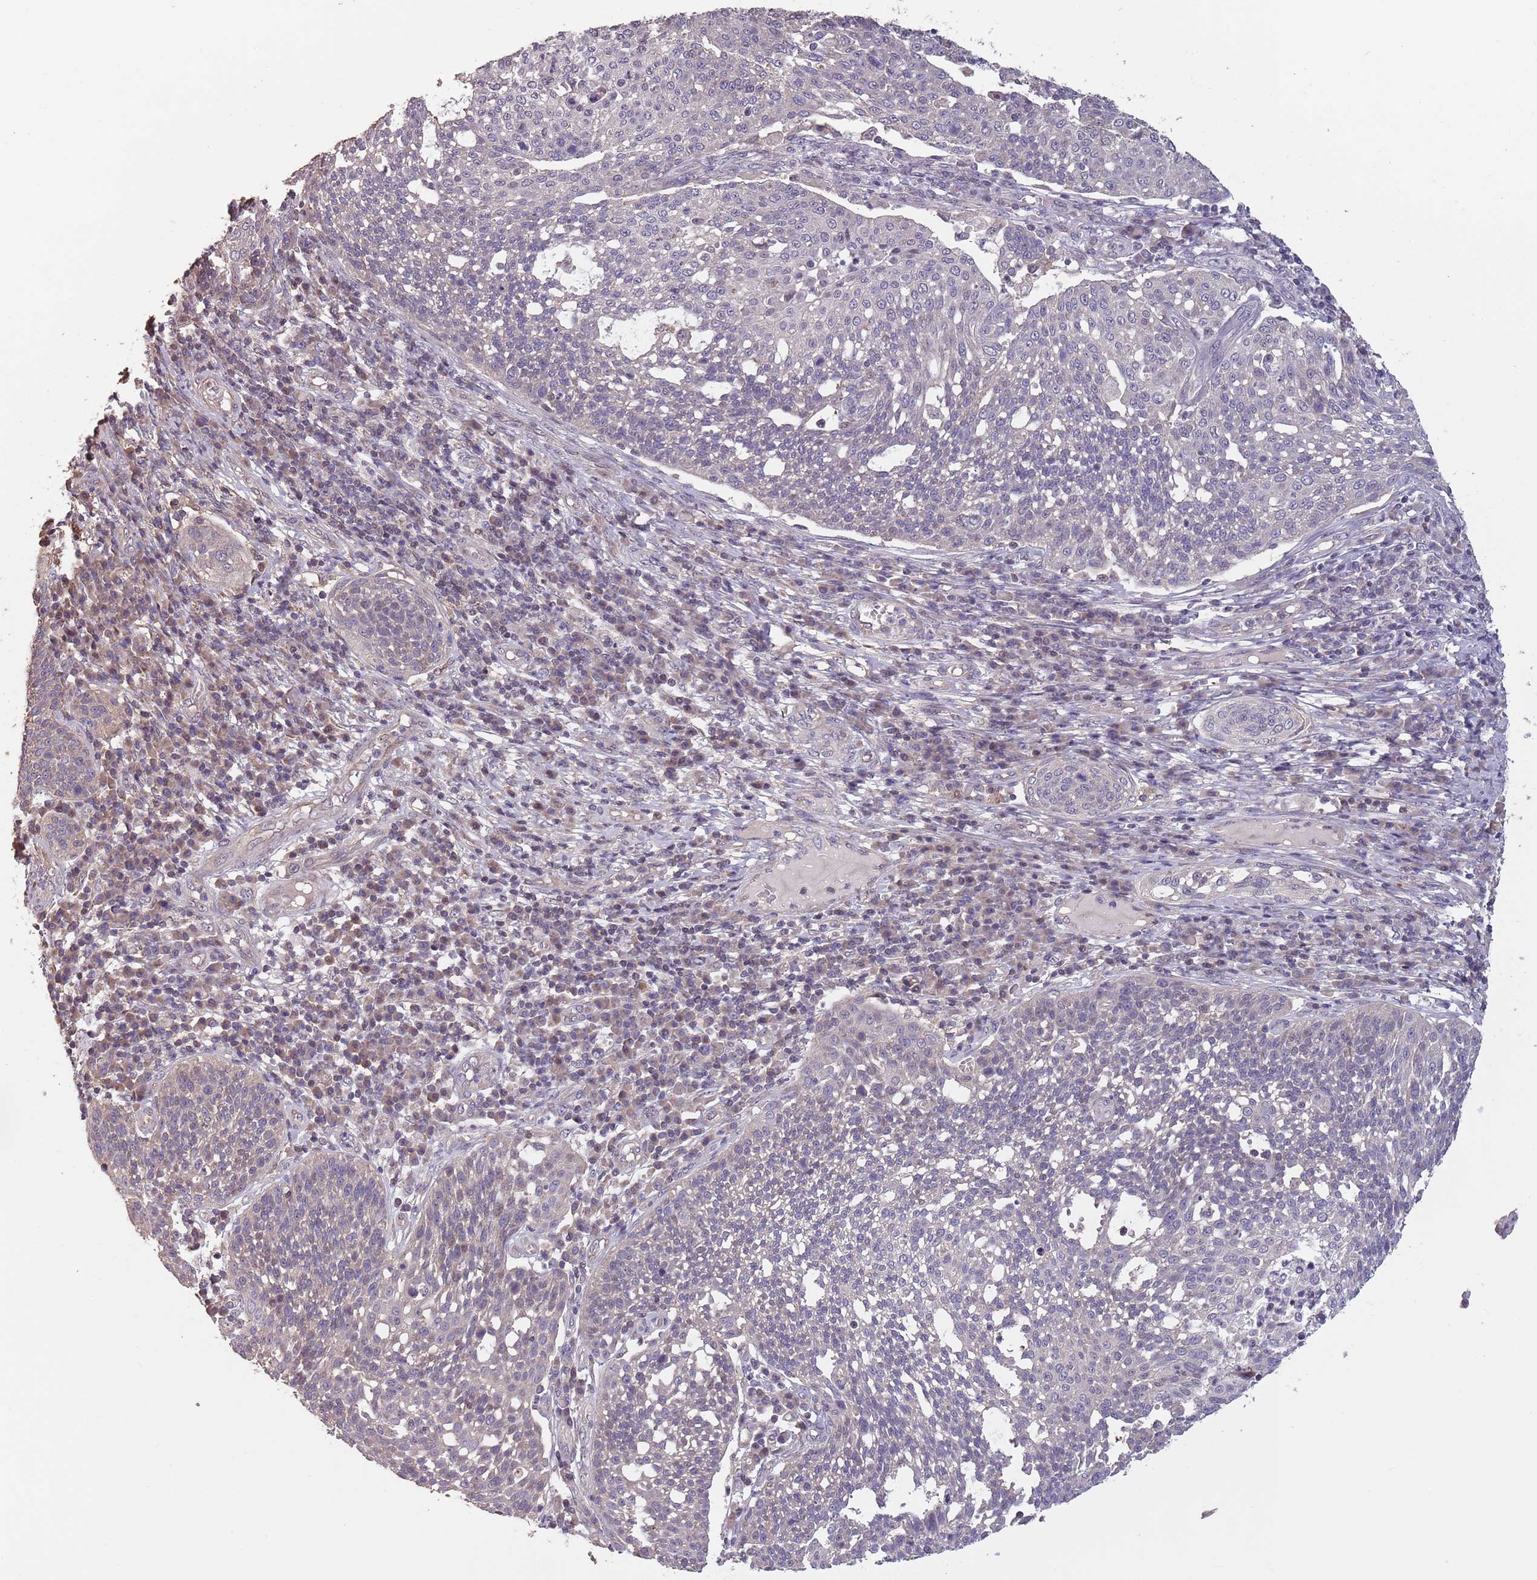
{"staining": {"intensity": "weak", "quantity": "<25%", "location": "cytoplasmic/membranous"}, "tissue": "cervical cancer", "cell_type": "Tumor cells", "image_type": "cancer", "snomed": [{"axis": "morphology", "description": "Squamous cell carcinoma, NOS"}, {"axis": "topography", "description": "Cervix"}], "caption": "A high-resolution photomicrograph shows immunohistochemistry (IHC) staining of squamous cell carcinoma (cervical), which displays no significant staining in tumor cells. (IHC, brightfield microscopy, high magnification).", "gene": "MBD3L1", "patient": {"sex": "female", "age": 34}}